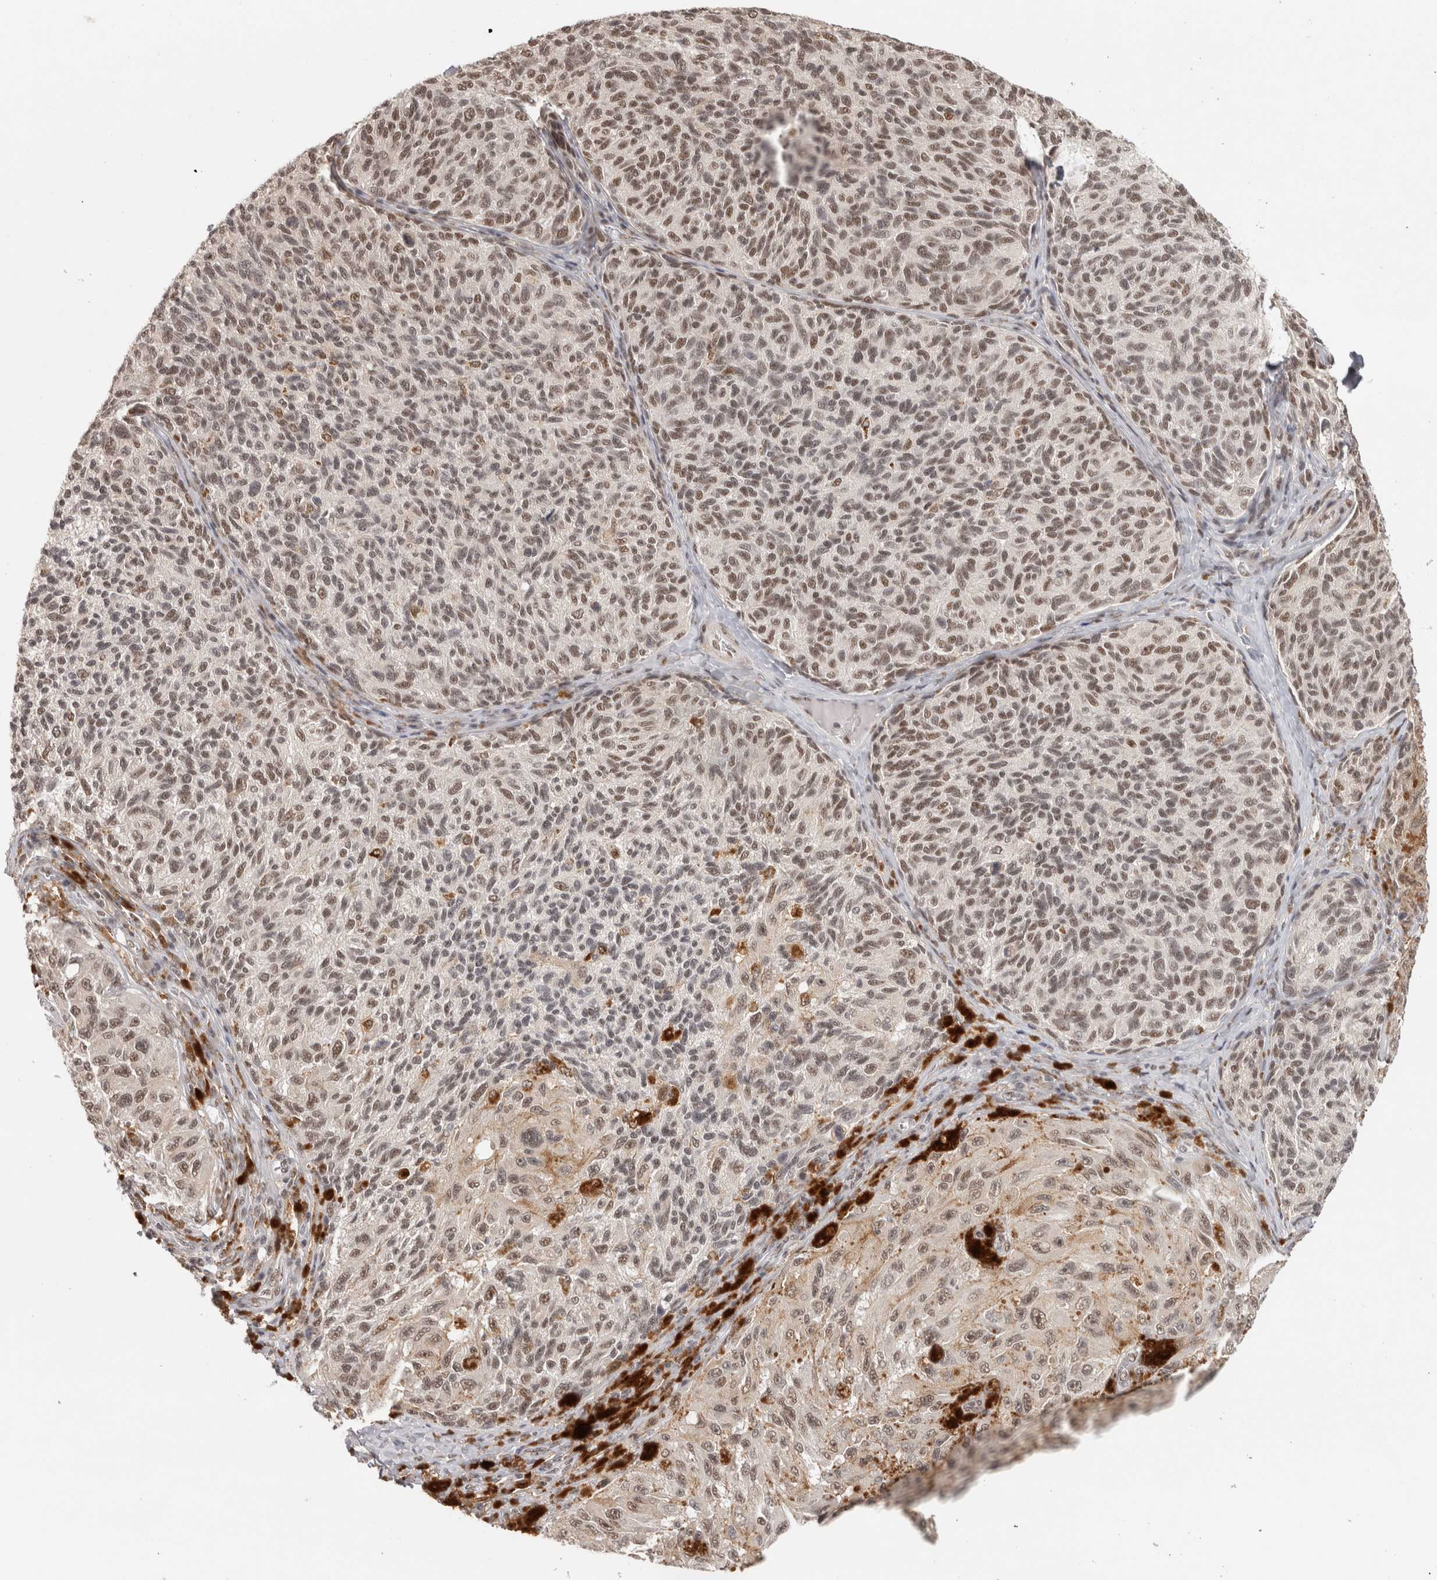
{"staining": {"intensity": "weak", "quantity": ">75%", "location": "nuclear"}, "tissue": "melanoma", "cell_type": "Tumor cells", "image_type": "cancer", "snomed": [{"axis": "morphology", "description": "Malignant melanoma, NOS"}, {"axis": "topography", "description": "Skin"}], "caption": "DAB immunohistochemical staining of melanoma reveals weak nuclear protein expression in about >75% of tumor cells.", "gene": "ZNF830", "patient": {"sex": "female", "age": 73}}